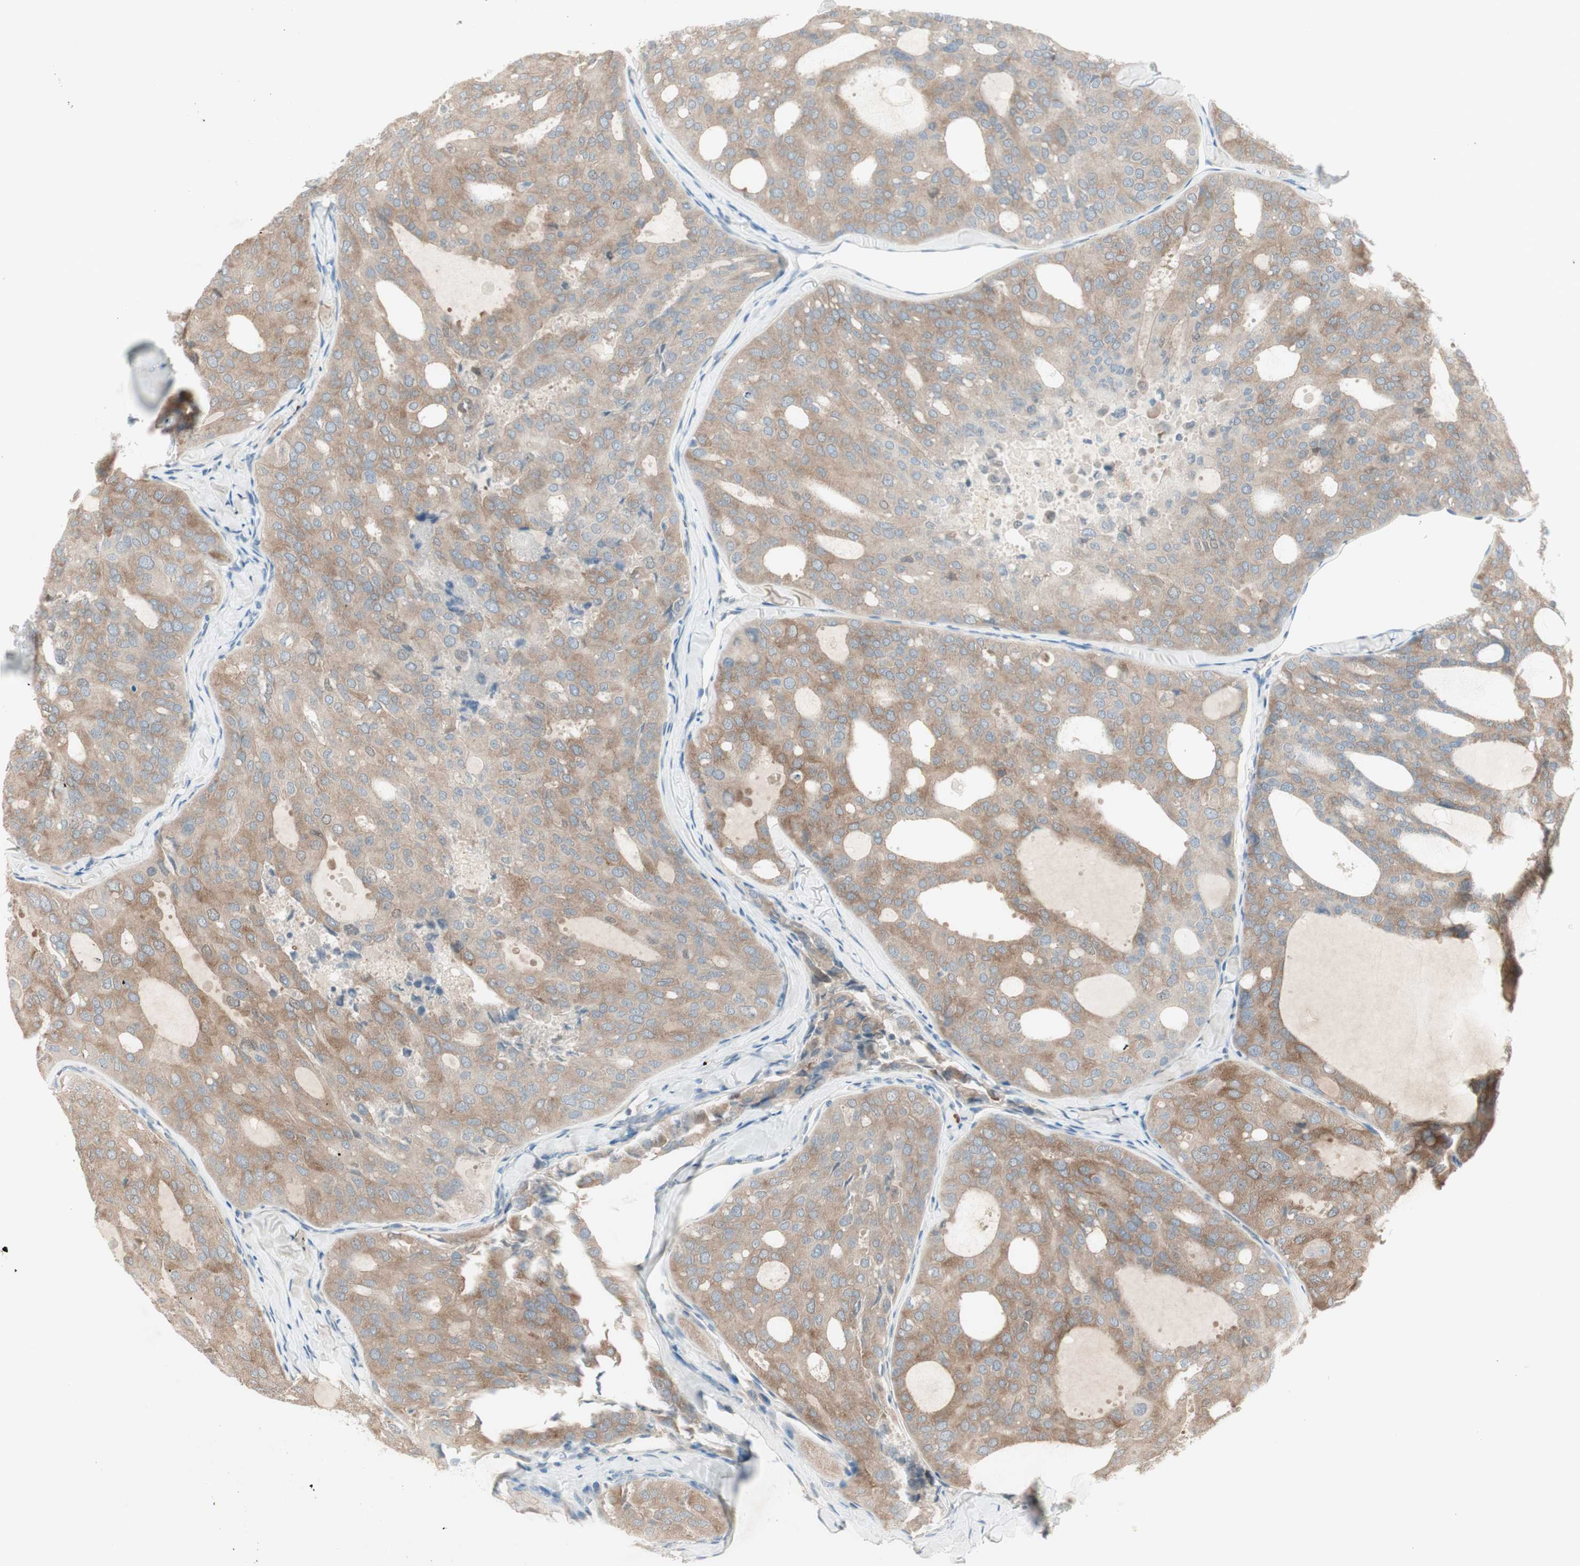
{"staining": {"intensity": "weak", "quantity": ">75%", "location": "cytoplasmic/membranous"}, "tissue": "thyroid cancer", "cell_type": "Tumor cells", "image_type": "cancer", "snomed": [{"axis": "morphology", "description": "Follicular adenoma carcinoma, NOS"}, {"axis": "topography", "description": "Thyroid gland"}], "caption": "This histopathology image demonstrates thyroid cancer stained with immunohistochemistry to label a protein in brown. The cytoplasmic/membranous of tumor cells show weak positivity for the protein. Nuclei are counter-stained blue.", "gene": "MAPRE3", "patient": {"sex": "male", "age": 75}}